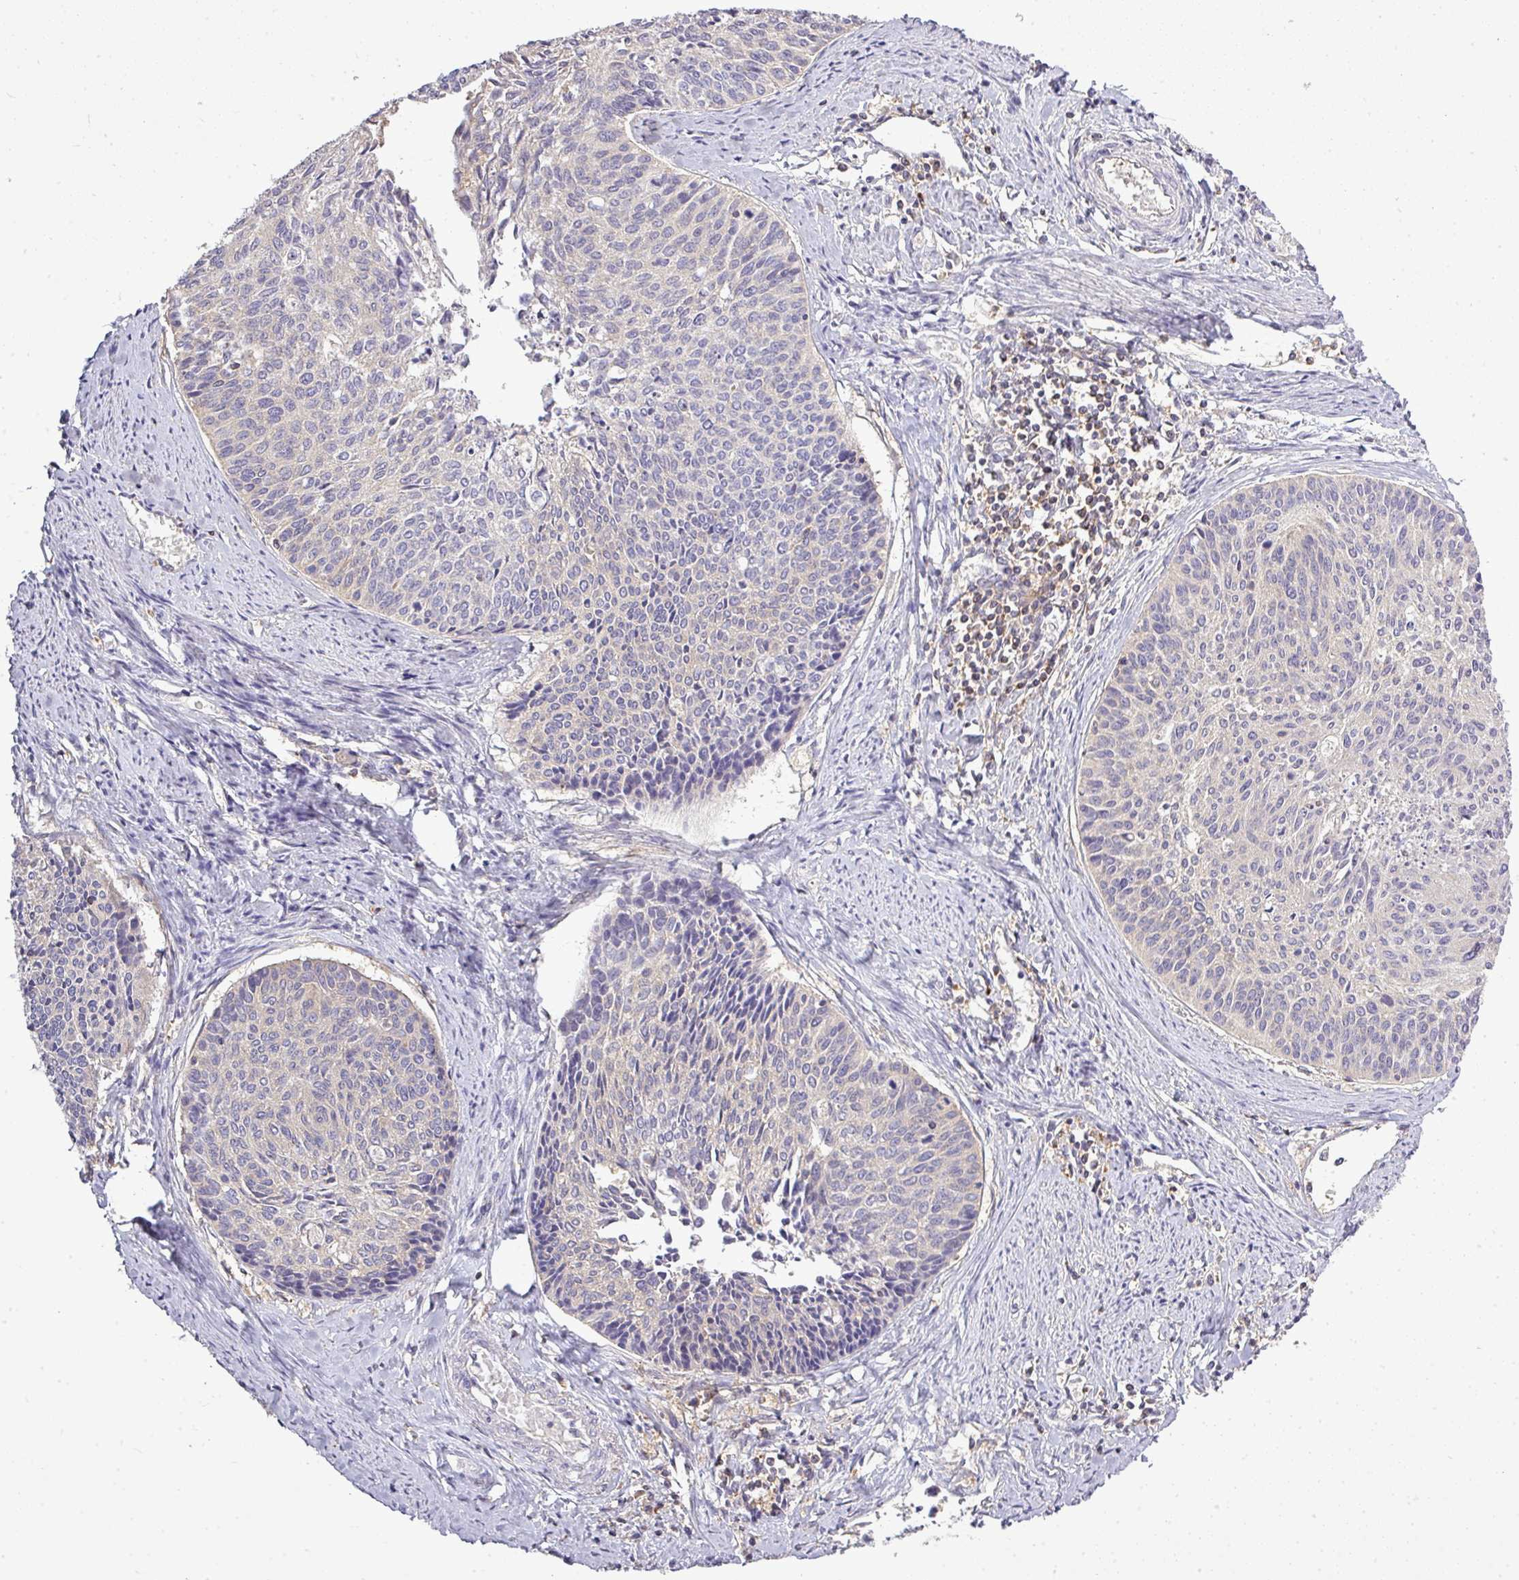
{"staining": {"intensity": "negative", "quantity": "none", "location": "none"}, "tissue": "cervical cancer", "cell_type": "Tumor cells", "image_type": "cancer", "snomed": [{"axis": "morphology", "description": "Squamous cell carcinoma, NOS"}, {"axis": "topography", "description": "Cervix"}], "caption": "Tumor cells show no significant protein expression in squamous cell carcinoma (cervical). (DAB IHC visualized using brightfield microscopy, high magnification).", "gene": "STAT5A", "patient": {"sex": "female", "age": 55}}